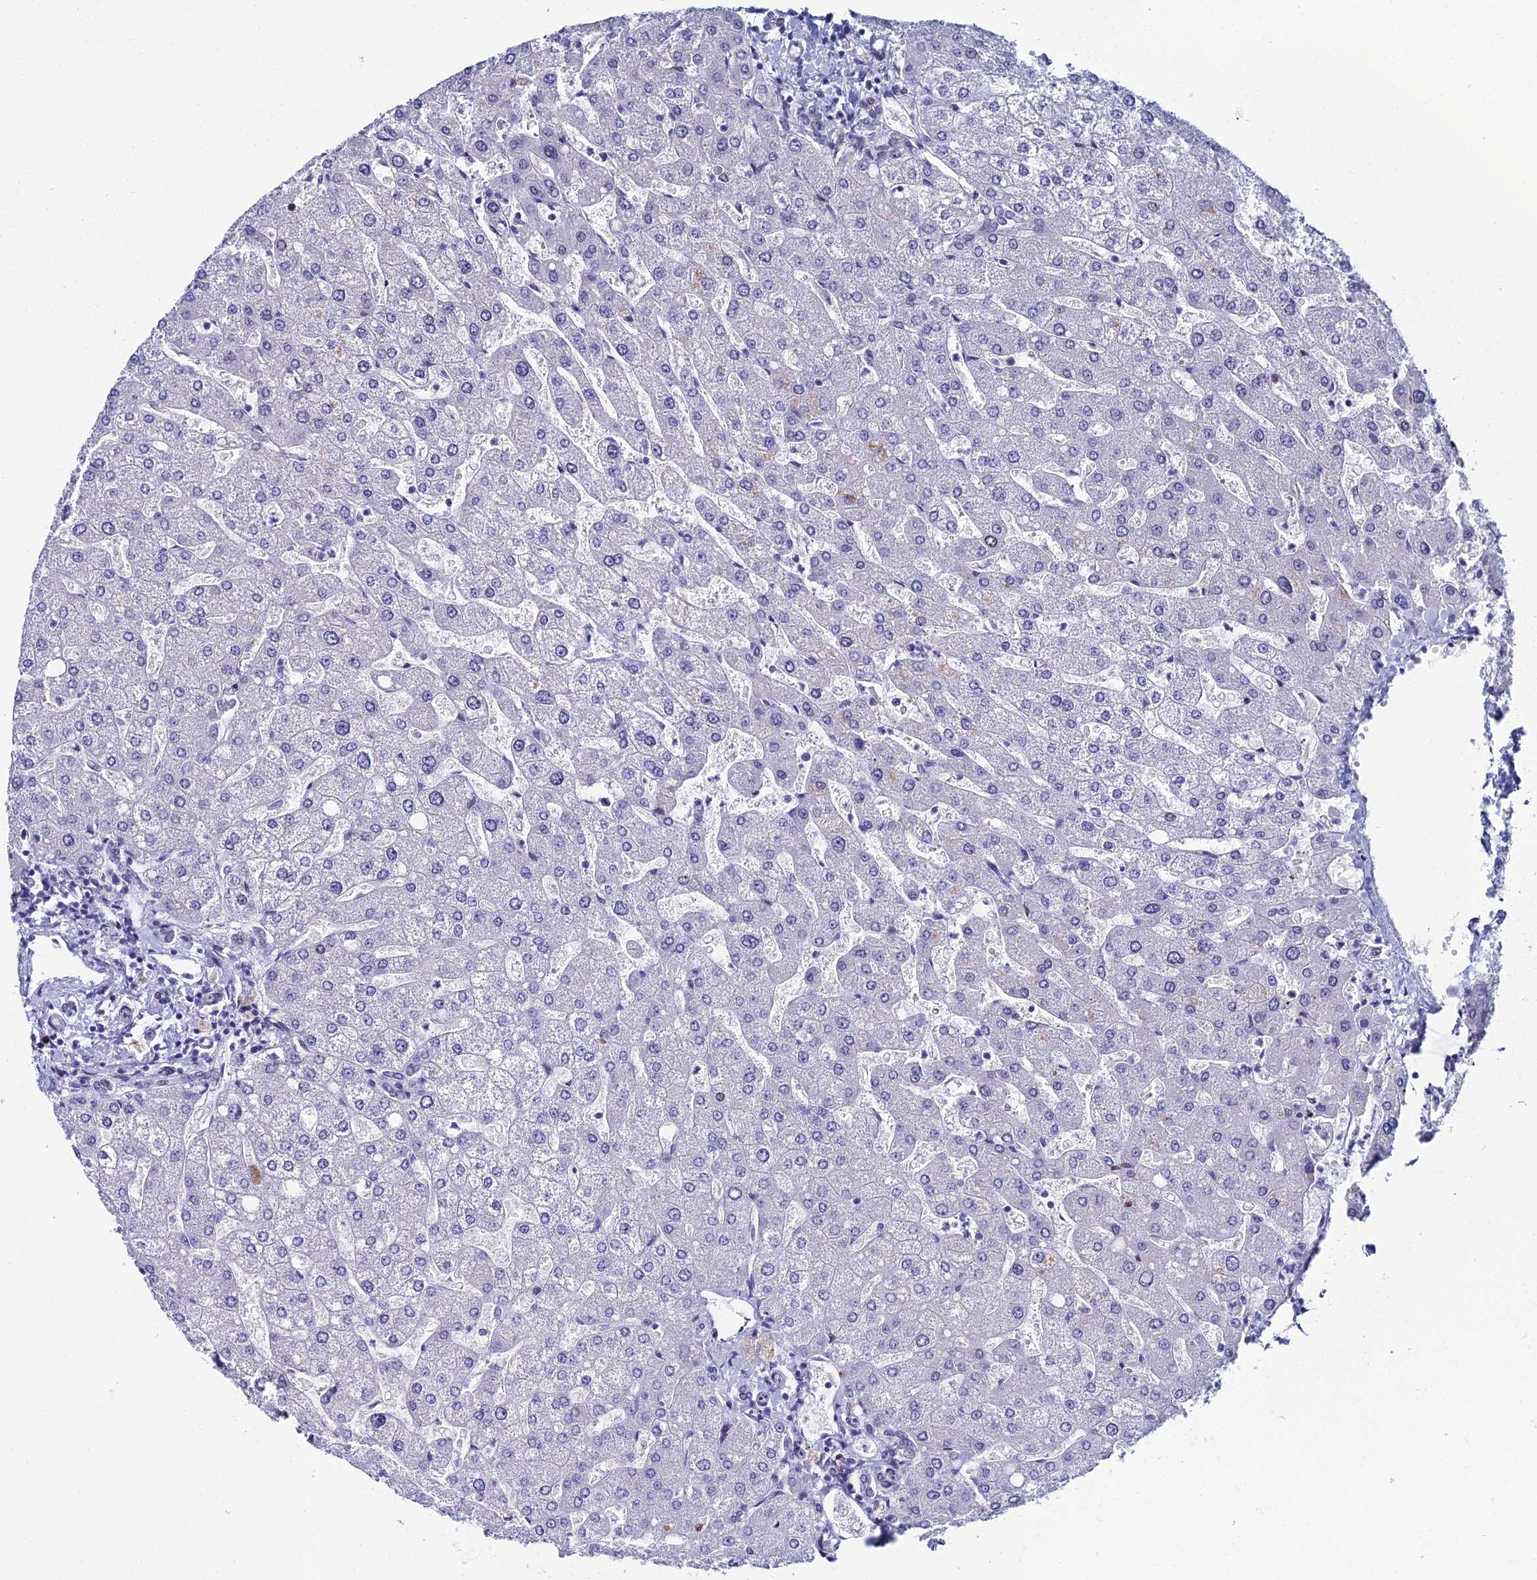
{"staining": {"intensity": "negative", "quantity": "none", "location": "none"}, "tissue": "liver", "cell_type": "Cholangiocytes", "image_type": "normal", "snomed": [{"axis": "morphology", "description": "Normal tissue, NOS"}, {"axis": "topography", "description": "Liver"}], "caption": "DAB immunohistochemical staining of normal liver exhibits no significant expression in cholangiocytes. (DAB (3,3'-diaminobenzidine) IHC with hematoxylin counter stain).", "gene": "TAF9B", "patient": {"sex": "male", "age": 55}}